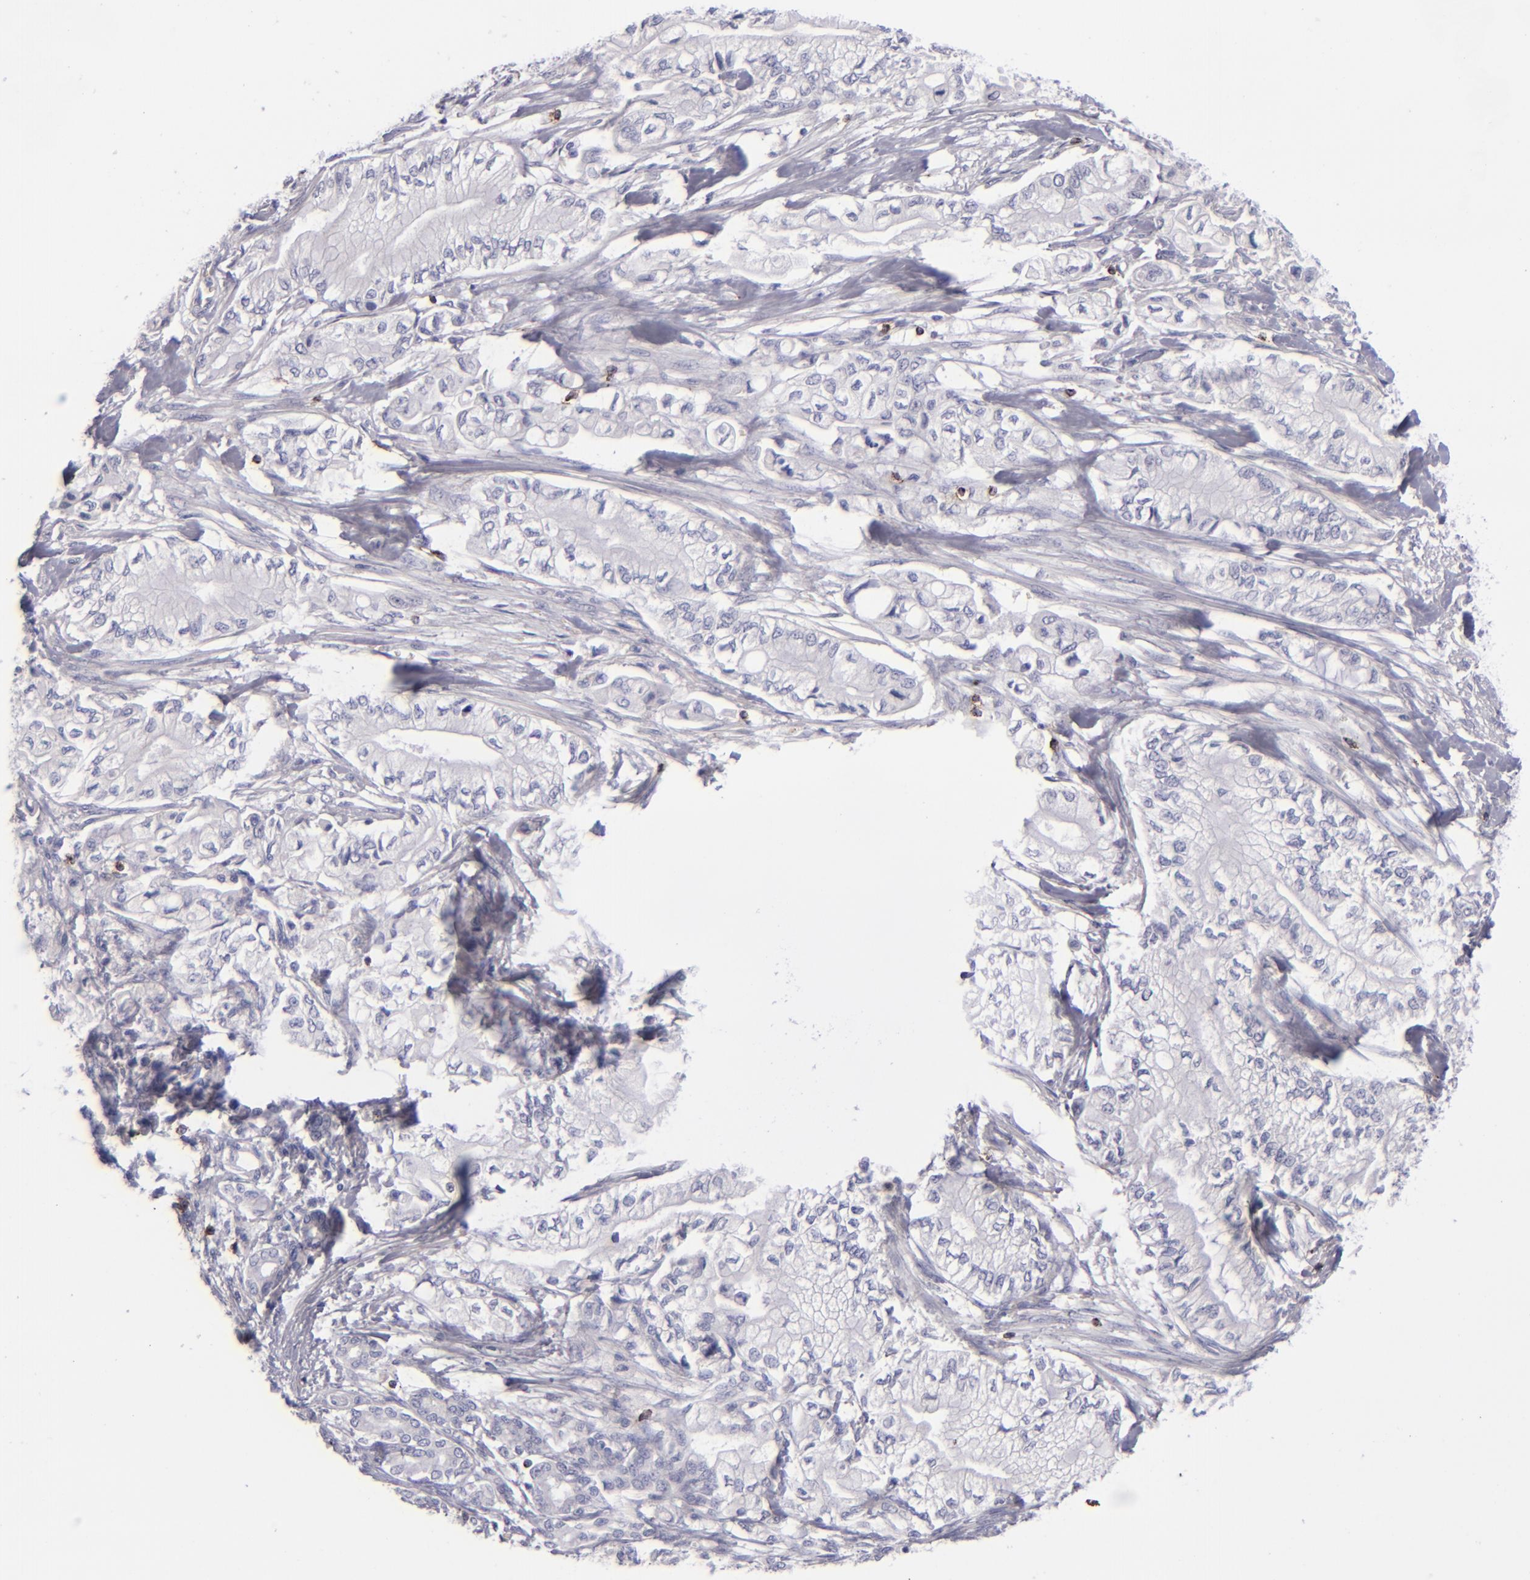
{"staining": {"intensity": "negative", "quantity": "none", "location": "none"}, "tissue": "pancreatic cancer", "cell_type": "Tumor cells", "image_type": "cancer", "snomed": [{"axis": "morphology", "description": "Adenocarcinoma, NOS"}, {"axis": "topography", "description": "Pancreas"}], "caption": "Immunohistochemical staining of human pancreatic adenocarcinoma shows no significant positivity in tumor cells.", "gene": "CD2", "patient": {"sex": "male", "age": 79}}